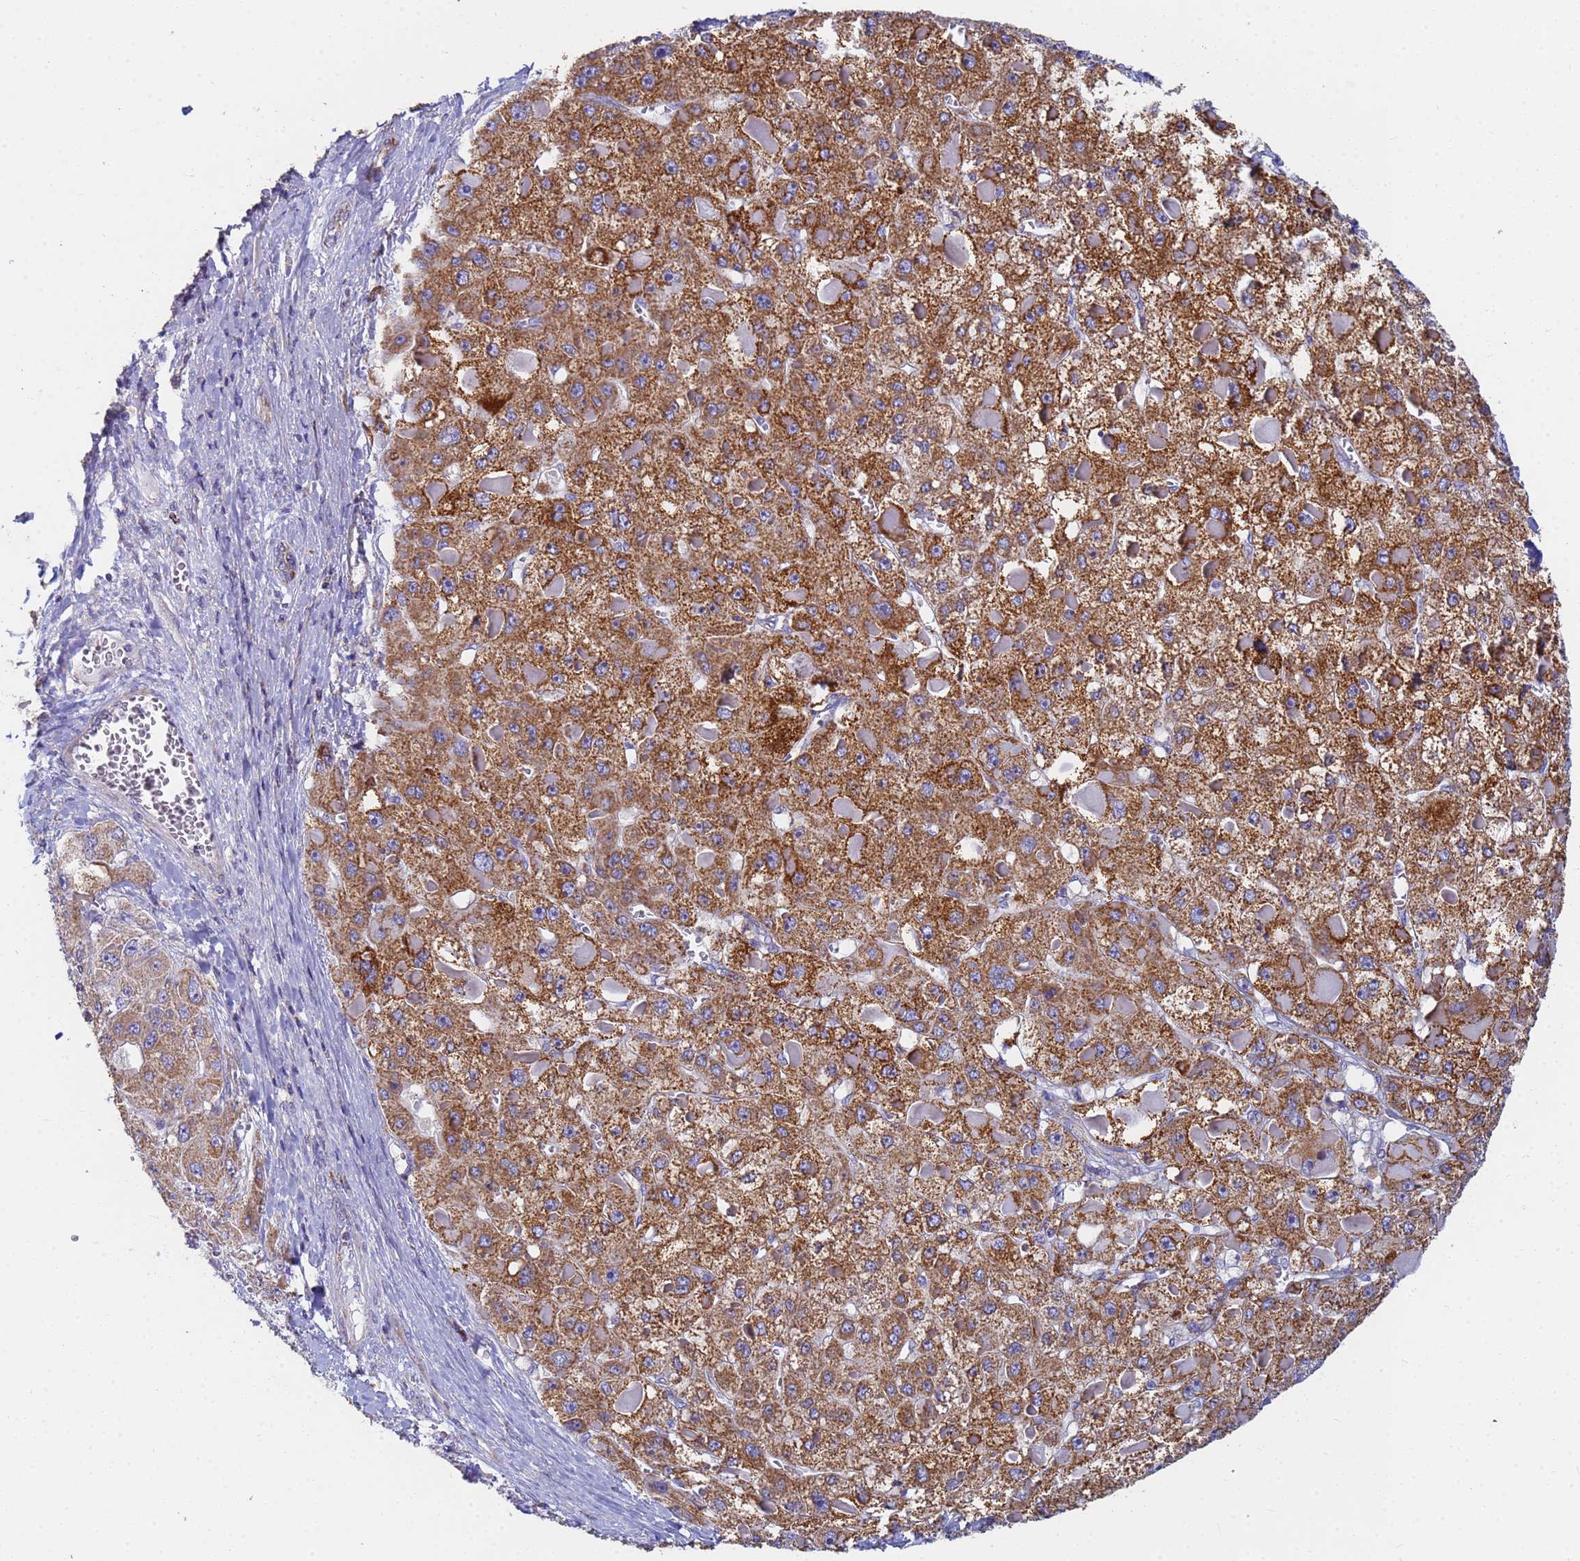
{"staining": {"intensity": "strong", "quantity": ">75%", "location": "cytoplasmic/membranous"}, "tissue": "liver cancer", "cell_type": "Tumor cells", "image_type": "cancer", "snomed": [{"axis": "morphology", "description": "Carcinoma, Hepatocellular, NOS"}, {"axis": "topography", "description": "Liver"}], "caption": "Liver cancer tissue displays strong cytoplasmic/membranous positivity in approximately >75% of tumor cells", "gene": "UQCRH", "patient": {"sex": "female", "age": 73}}